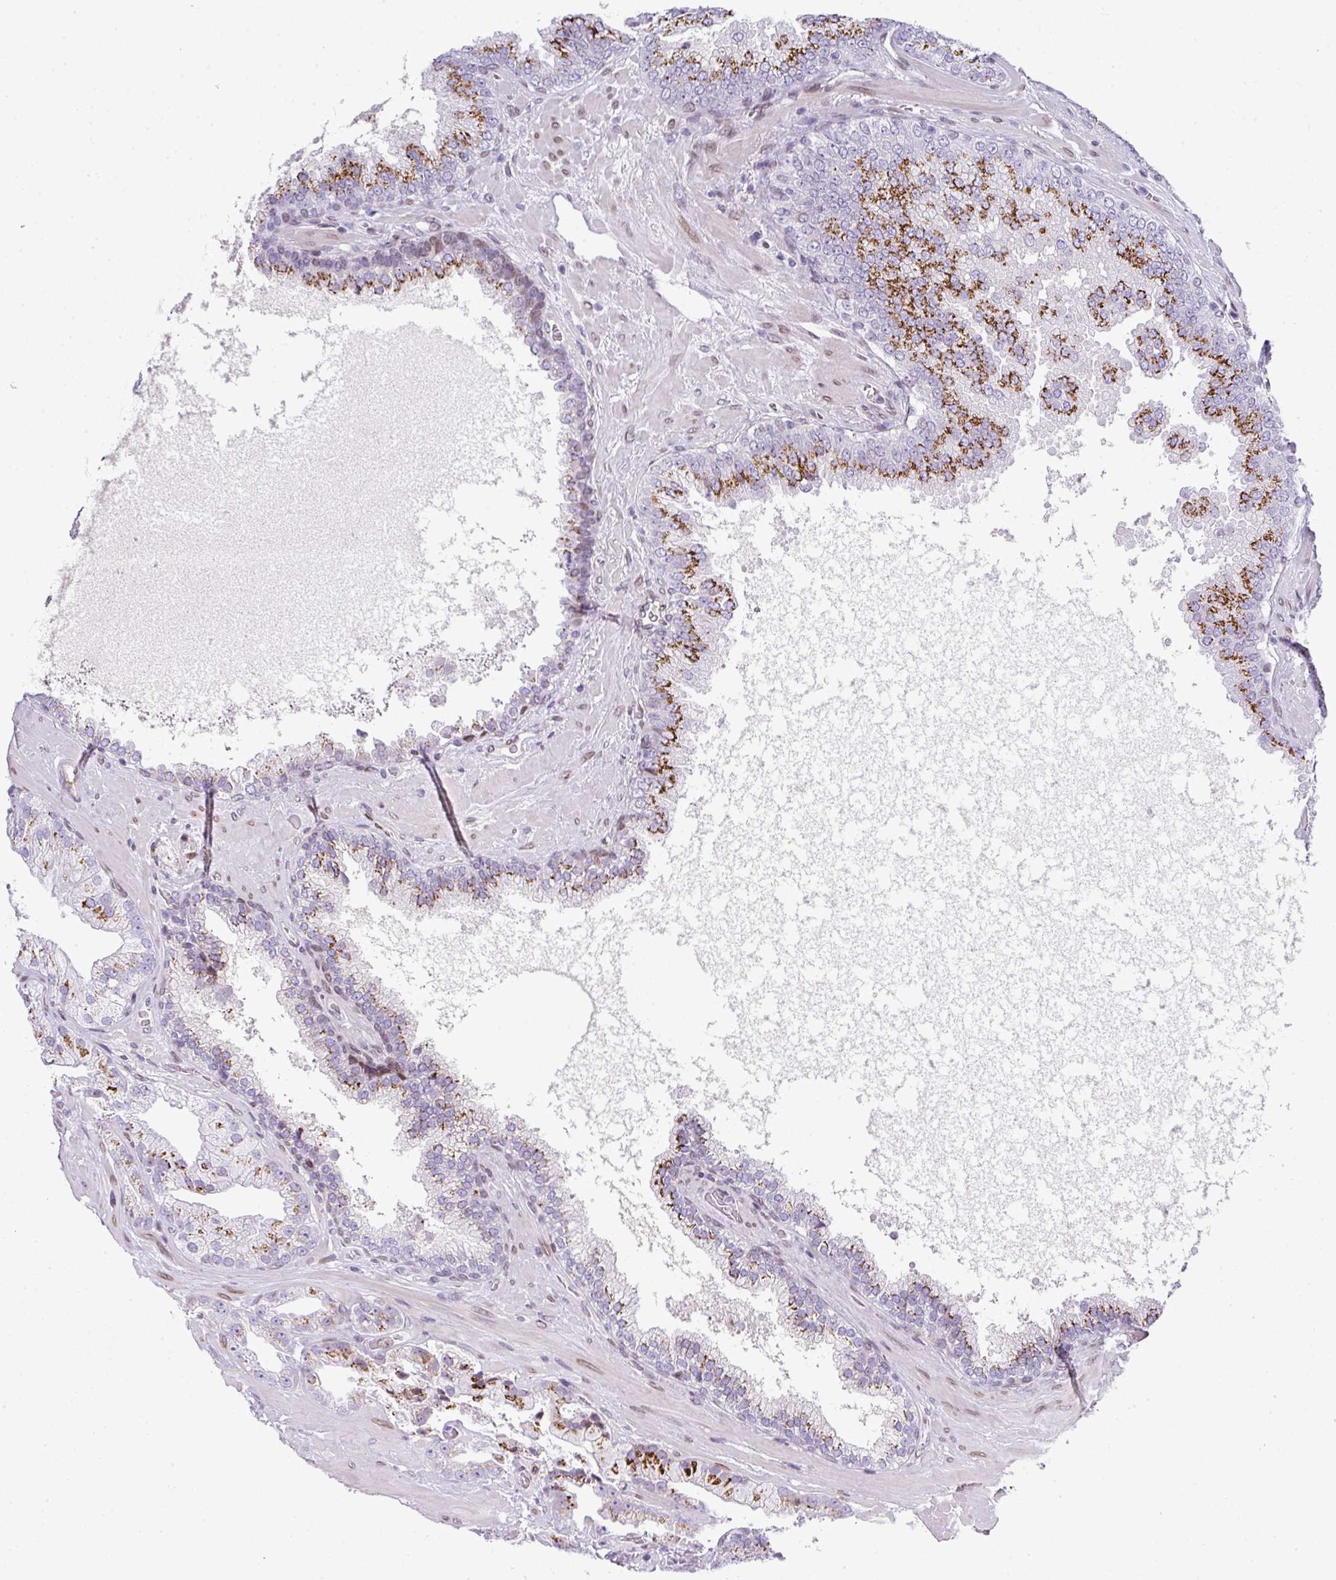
{"staining": {"intensity": "moderate", "quantity": "25%-75%", "location": "cytoplasmic/membranous"}, "tissue": "prostate cancer", "cell_type": "Tumor cells", "image_type": "cancer", "snomed": [{"axis": "morphology", "description": "Adenocarcinoma, High grade"}, {"axis": "topography", "description": "Prostate"}], "caption": "Immunohistochemistry (IHC) image of prostate cancer stained for a protein (brown), which reveals medium levels of moderate cytoplasmic/membranous staining in approximately 25%-75% of tumor cells.", "gene": "PLK1", "patient": {"sex": "male", "age": 68}}